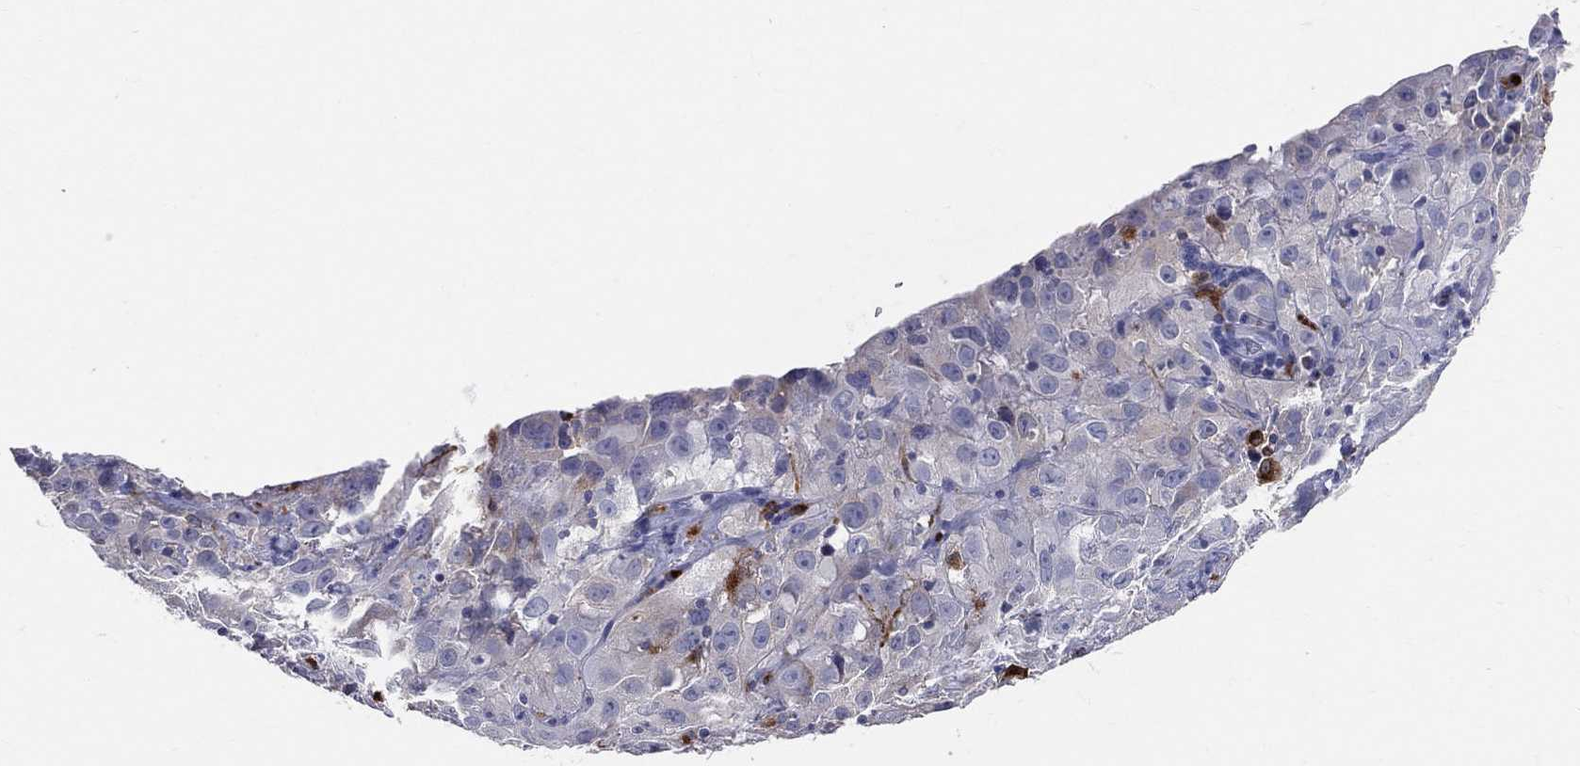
{"staining": {"intensity": "negative", "quantity": "none", "location": "none"}, "tissue": "cervical cancer", "cell_type": "Tumor cells", "image_type": "cancer", "snomed": [{"axis": "morphology", "description": "Squamous cell carcinoma, NOS"}, {"axis": "topography", "description": "Cervix"}], "caption": "Immunohistochemistry (IHC) of cervical cancer (squamous cell carcinoma) reveals no expression in tumor cells. Nuclei are stained in blue.", "gene": "CD74", "patient": {"sex": "female", "age": 32}}